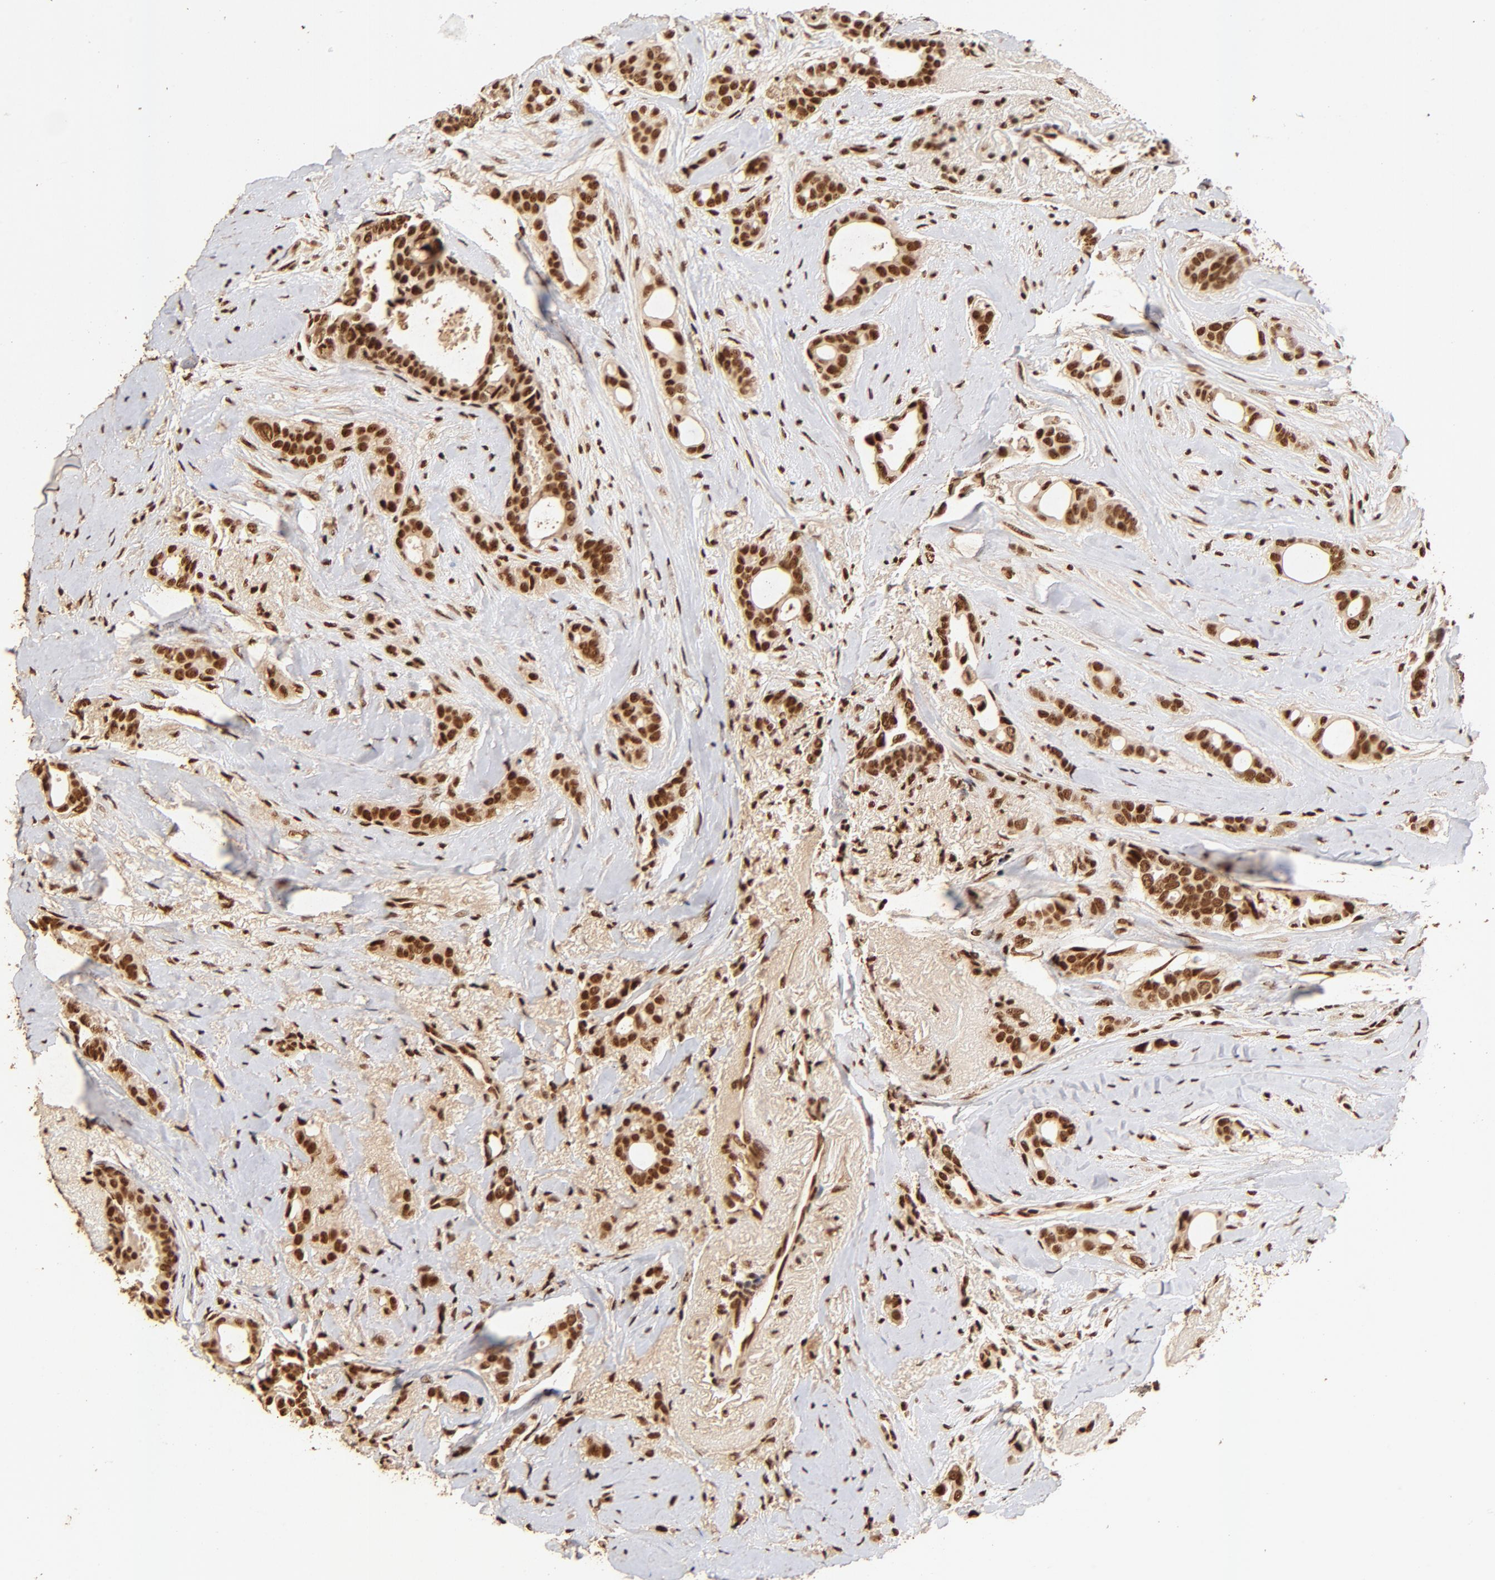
{"staining": {"intensity": "strong", "quantity": ">75%", "location": "cytoplasmic/membranous,nuclear"}, "tissue": "breast cancer", "cell_type": "Tumor cells", "image_type": "cancer", "snomed": [{"axis": "morphology", "description": "Duct carcinoma"}, {"axis": "topography", "description": "Breast"}], "caption": "The micrograph shows a brown stain indicating the presence of a protein in the cytoplasmic/membranous and nuclear of tumor cells in intraductal carcinoma (breast). (DAB (3,3'-diaminobenzidine) IHC with brightfield microscopy, high magnification).", "gene": "MED12", "patient": {"sex": "female", "age": 54}}